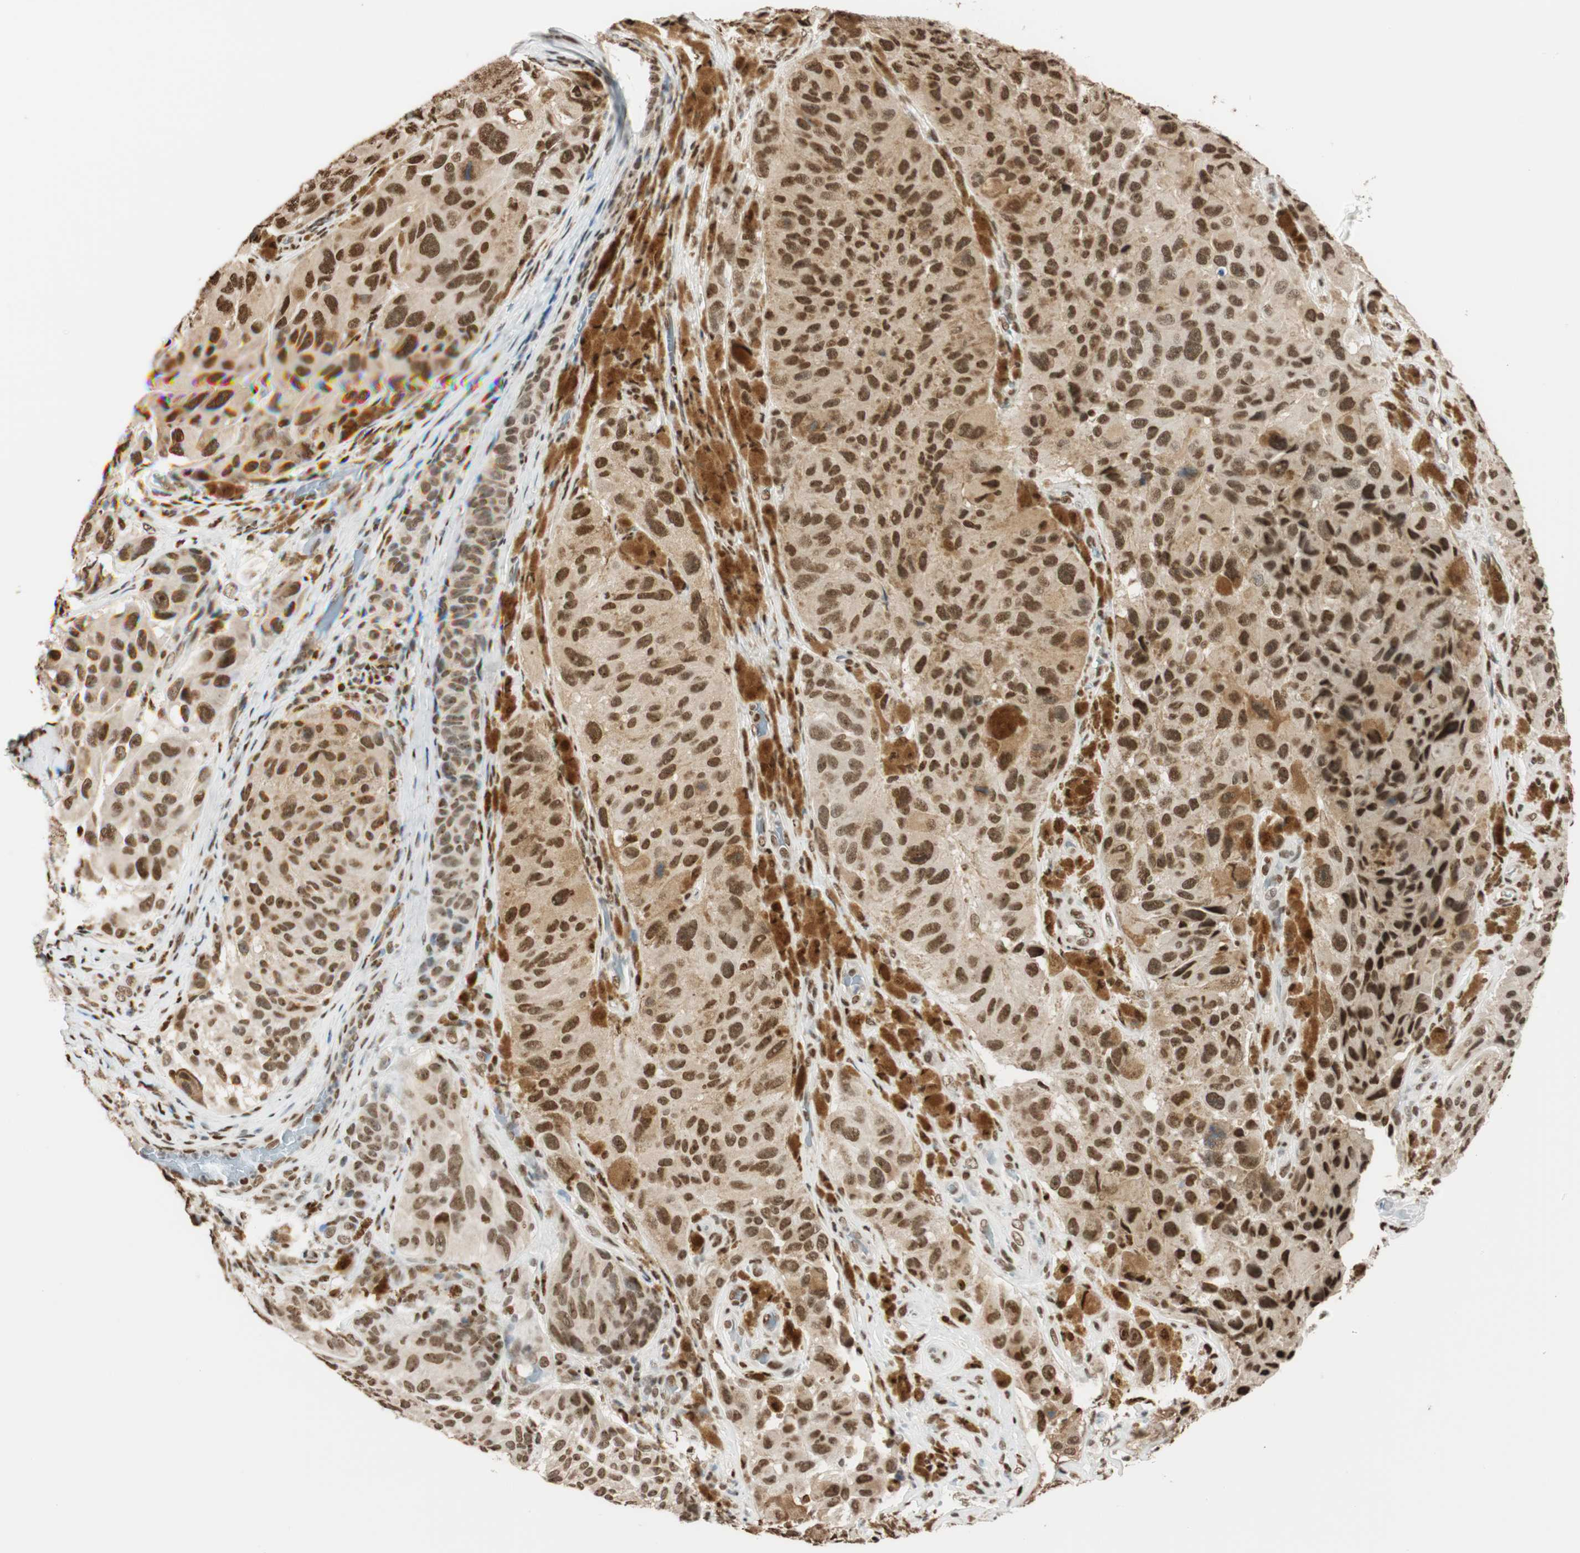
{"staining": {"intensity": "strong", "quantity": ">75%", "location": "cytoplasmic/membranous,nuclear"}, "tissue": "melanoma", "cell_type": "Tumor cells", "image_type": "cancer", "snomed": [{"axis": "morphology", "description": "Malignant melanoma, NOS"}, {"axis": "topography", "description": "Skin"}], "caption": "Immunohistochemistry (IHC) of human malignant melanoma exhibits high levels of strong cytoplasmic/membranous and nuclear expression in about >75% of tumor cells.", "gene": "FANCG", "patient": {"sex": "female", "age": 73}}